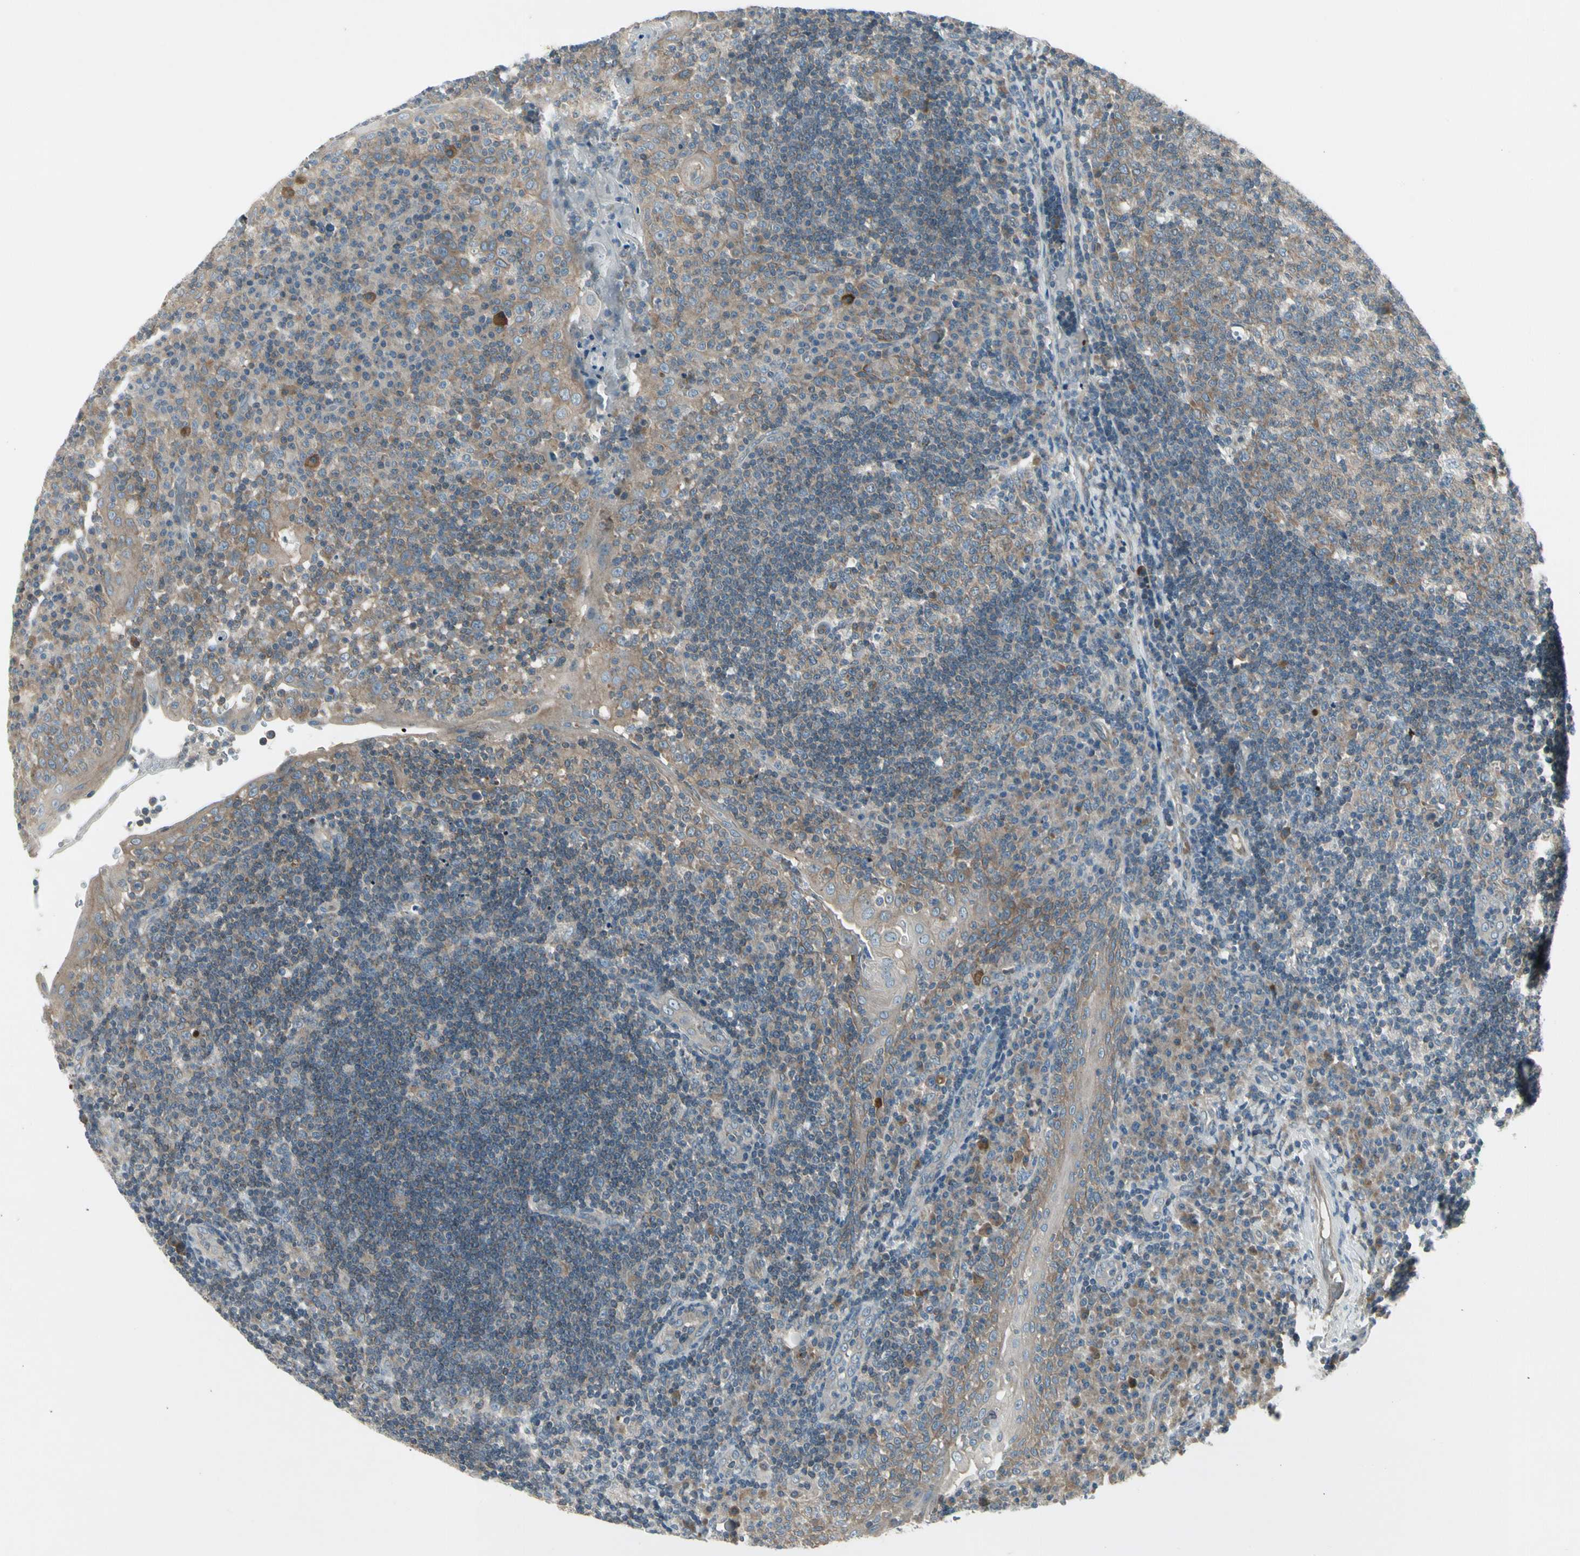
{"staining": {"intensity": "moderate", "quantity": ">75%", "location": "cytoplasmic/membranous"}, "tissue": "tonsil", "cell_type": "Germinal center cells", "image_type": "normal", "snomed": [{"axis": "morphology", "description": "Normal tissue, NOS"}, {"axis": "topography", "description": "Tonsil"}], "caption": "A medium amount of moderate cytoplasmic/membranous positivity is present in about >75% of germinal center cells in unremarkable tonsil.", "gene": "PANK2", "patient": {"sex": "female", "age": 40}}